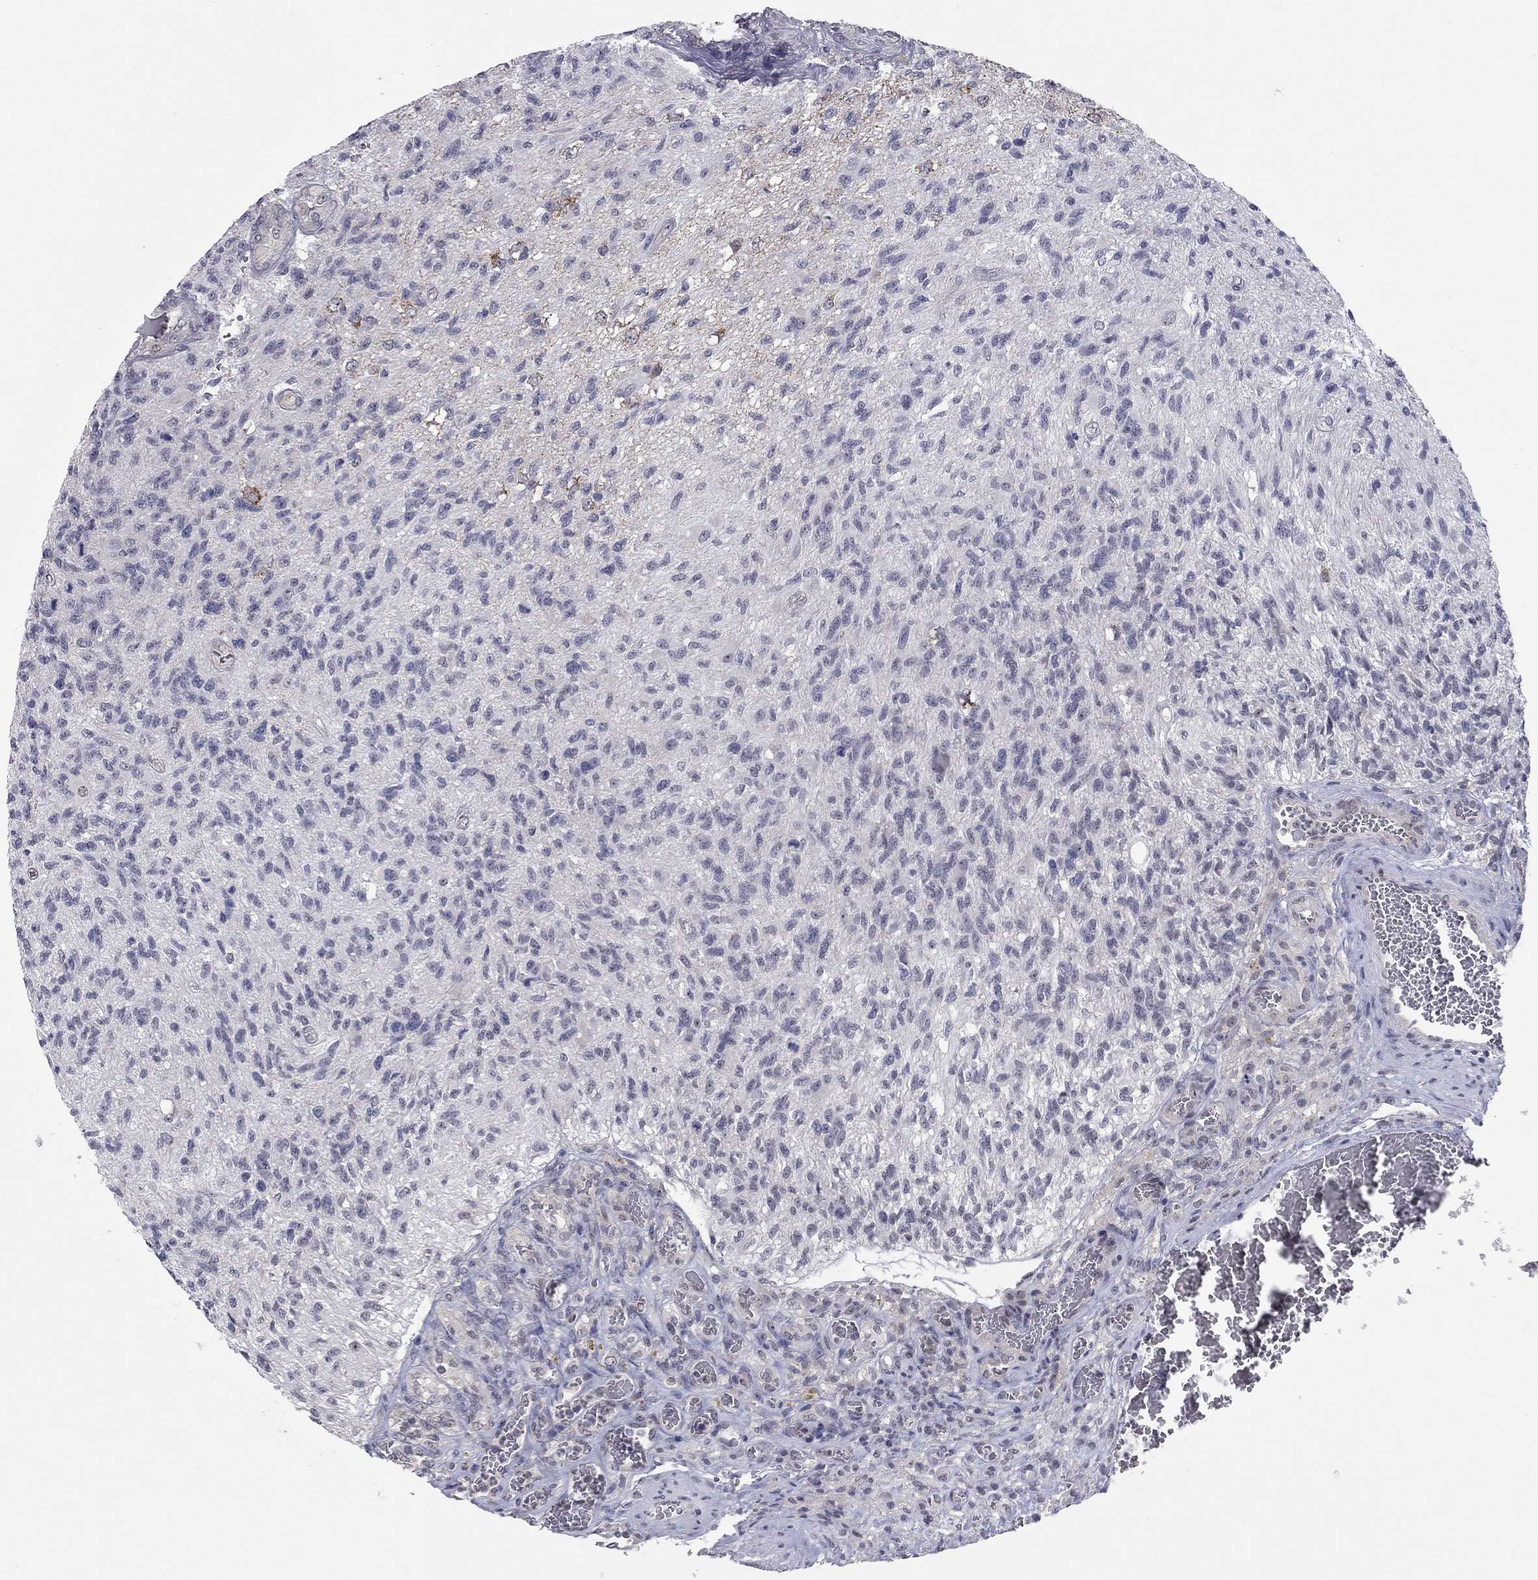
{"staining": {"intensity": "negative", "quantity": "none", "location": "none"}, "tissue": "glioma", "cell_type": "Tumor cells", "image_type": "cancer", "snomed": [{"axis": "morphology", "description": "Glioma, malignant, High grade"}, {"axis": "topography", "description": "Brain"}], "caption": "A micrograph of malignant glioma (high-grade) stained for a protein reveals no brown staining in tumor cells.", "gene": "SHOC2", "patient": {"sex": "male", "age": 56}}